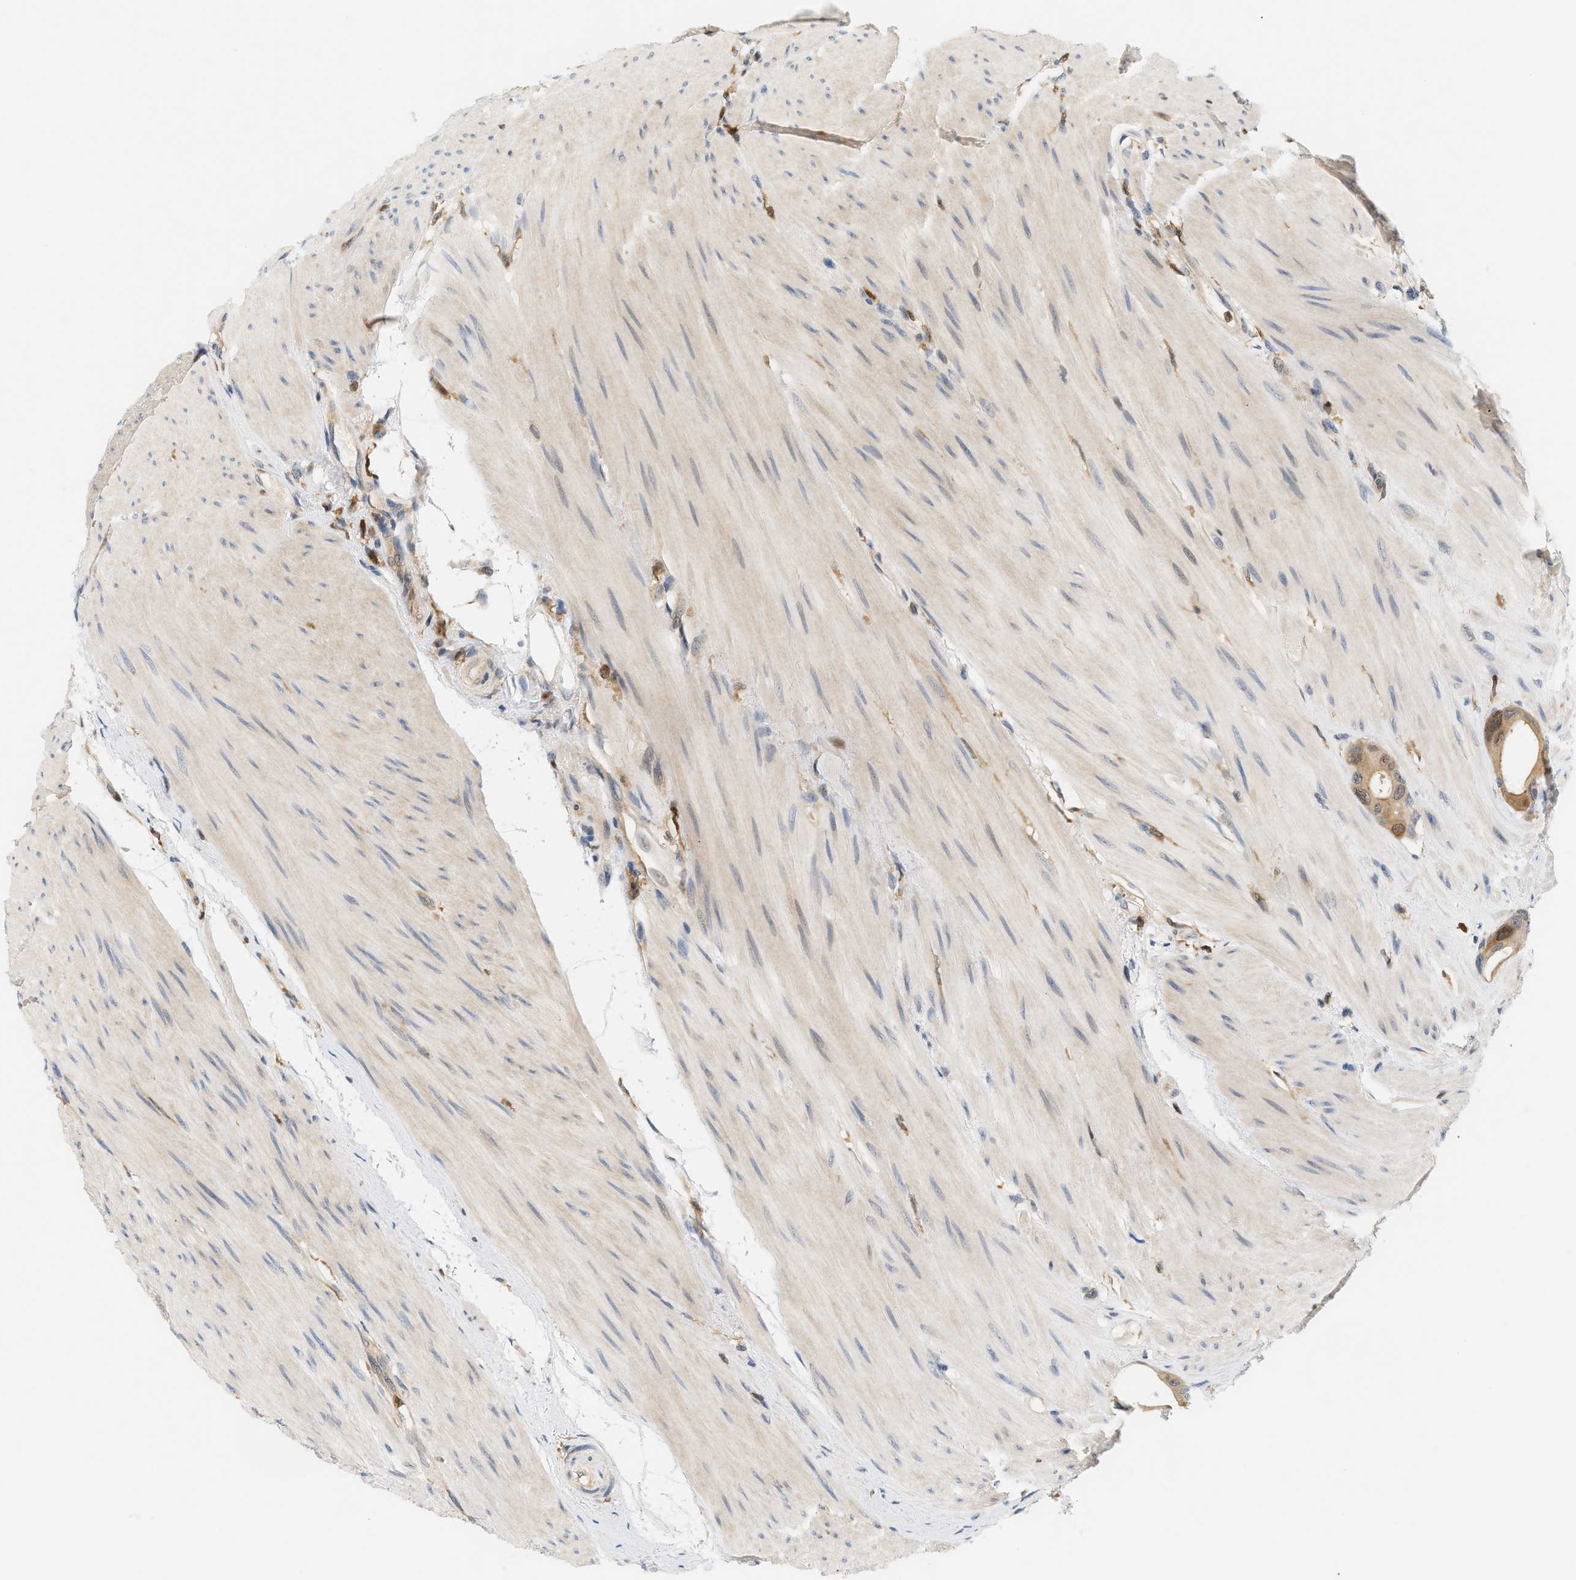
{"staining": {"intensity": "moderate", "quantity": ">75%", "location": "cytoplasmic/membranous"}, "tissue": "colorectal cancer", "cell_type": "Tumor cells", "image_type": "cancer", "snomed": [{"axis": "morphology", "description": "Adenocarcinoma, NOS"}, {"axis": "topography", "description": "Rectum"}], "caption": "IHC (DAB (3,3'-diaminobenzidine)) staining of human colorectal cancer (adenocarcinoma) displays moderate cytoplasmic/membranous protein expression in approximately >75% of tumor cells. The protein is shown in brown color, while the nuclei are stained blue.", "gene": "PYCARD", "patient": {"sex": "male", "age": 51}}